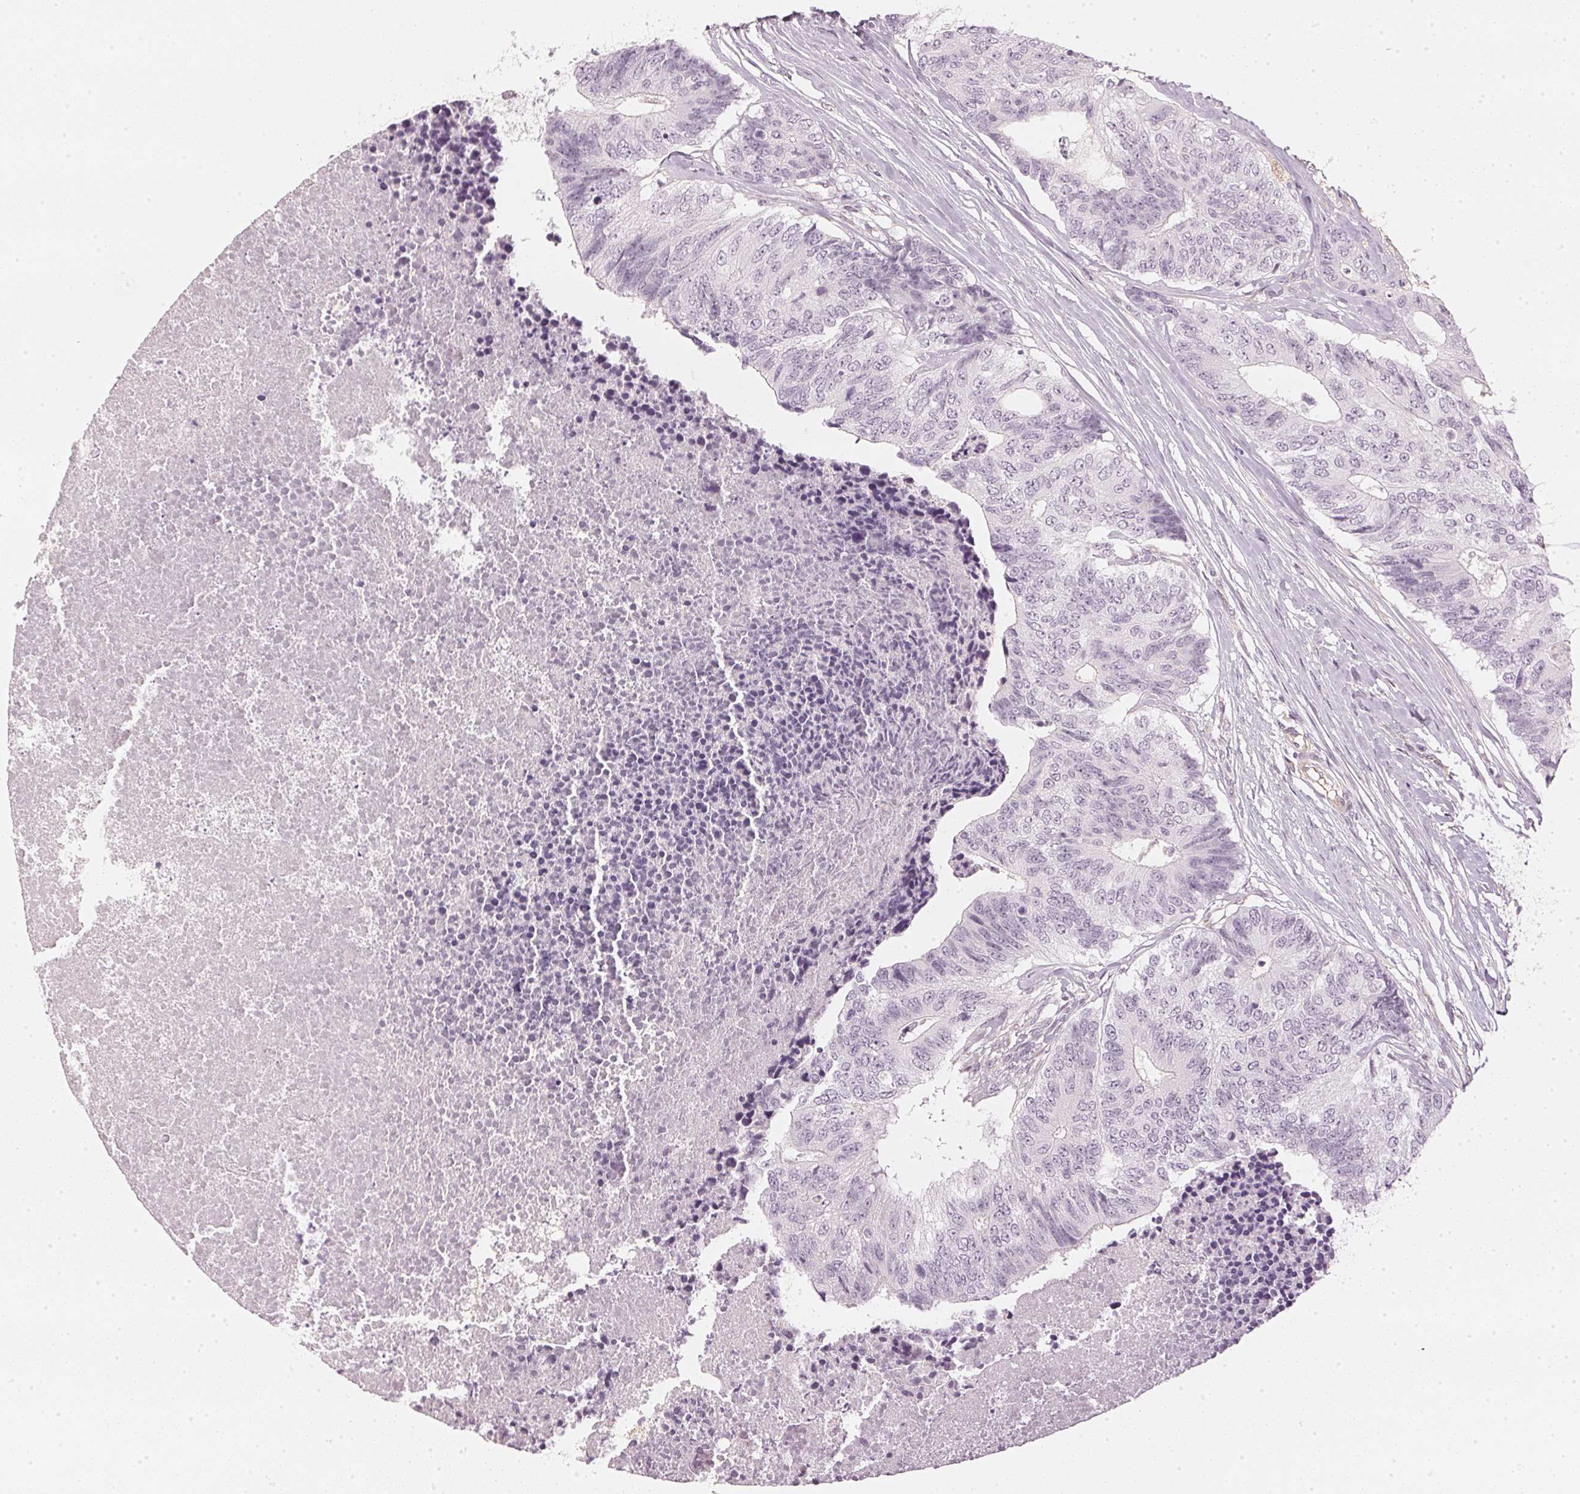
{"staining": {"intensity": "negative", "quantity": "none", "location": "none"}, "tissue": "colorectal cancer", "cell_type": "Tumor cells", "image_type": "cancer", "snomed": [{"axis": "morphology", "description": "Adenocarcinoma, NOS"}, {"axis": "topography", "description": "Colon"}], "caption": "An image of human adenocarcinoma (colorectal) is negative for staining in tumor cells. The staining was performed using DAB to visualize the protein expression in brown, while the nuclei were stained in blue with hematoxylin (Magnification: 20x).", "gene": "APLP1", "patient": {"sex": "female", "age": 67}}